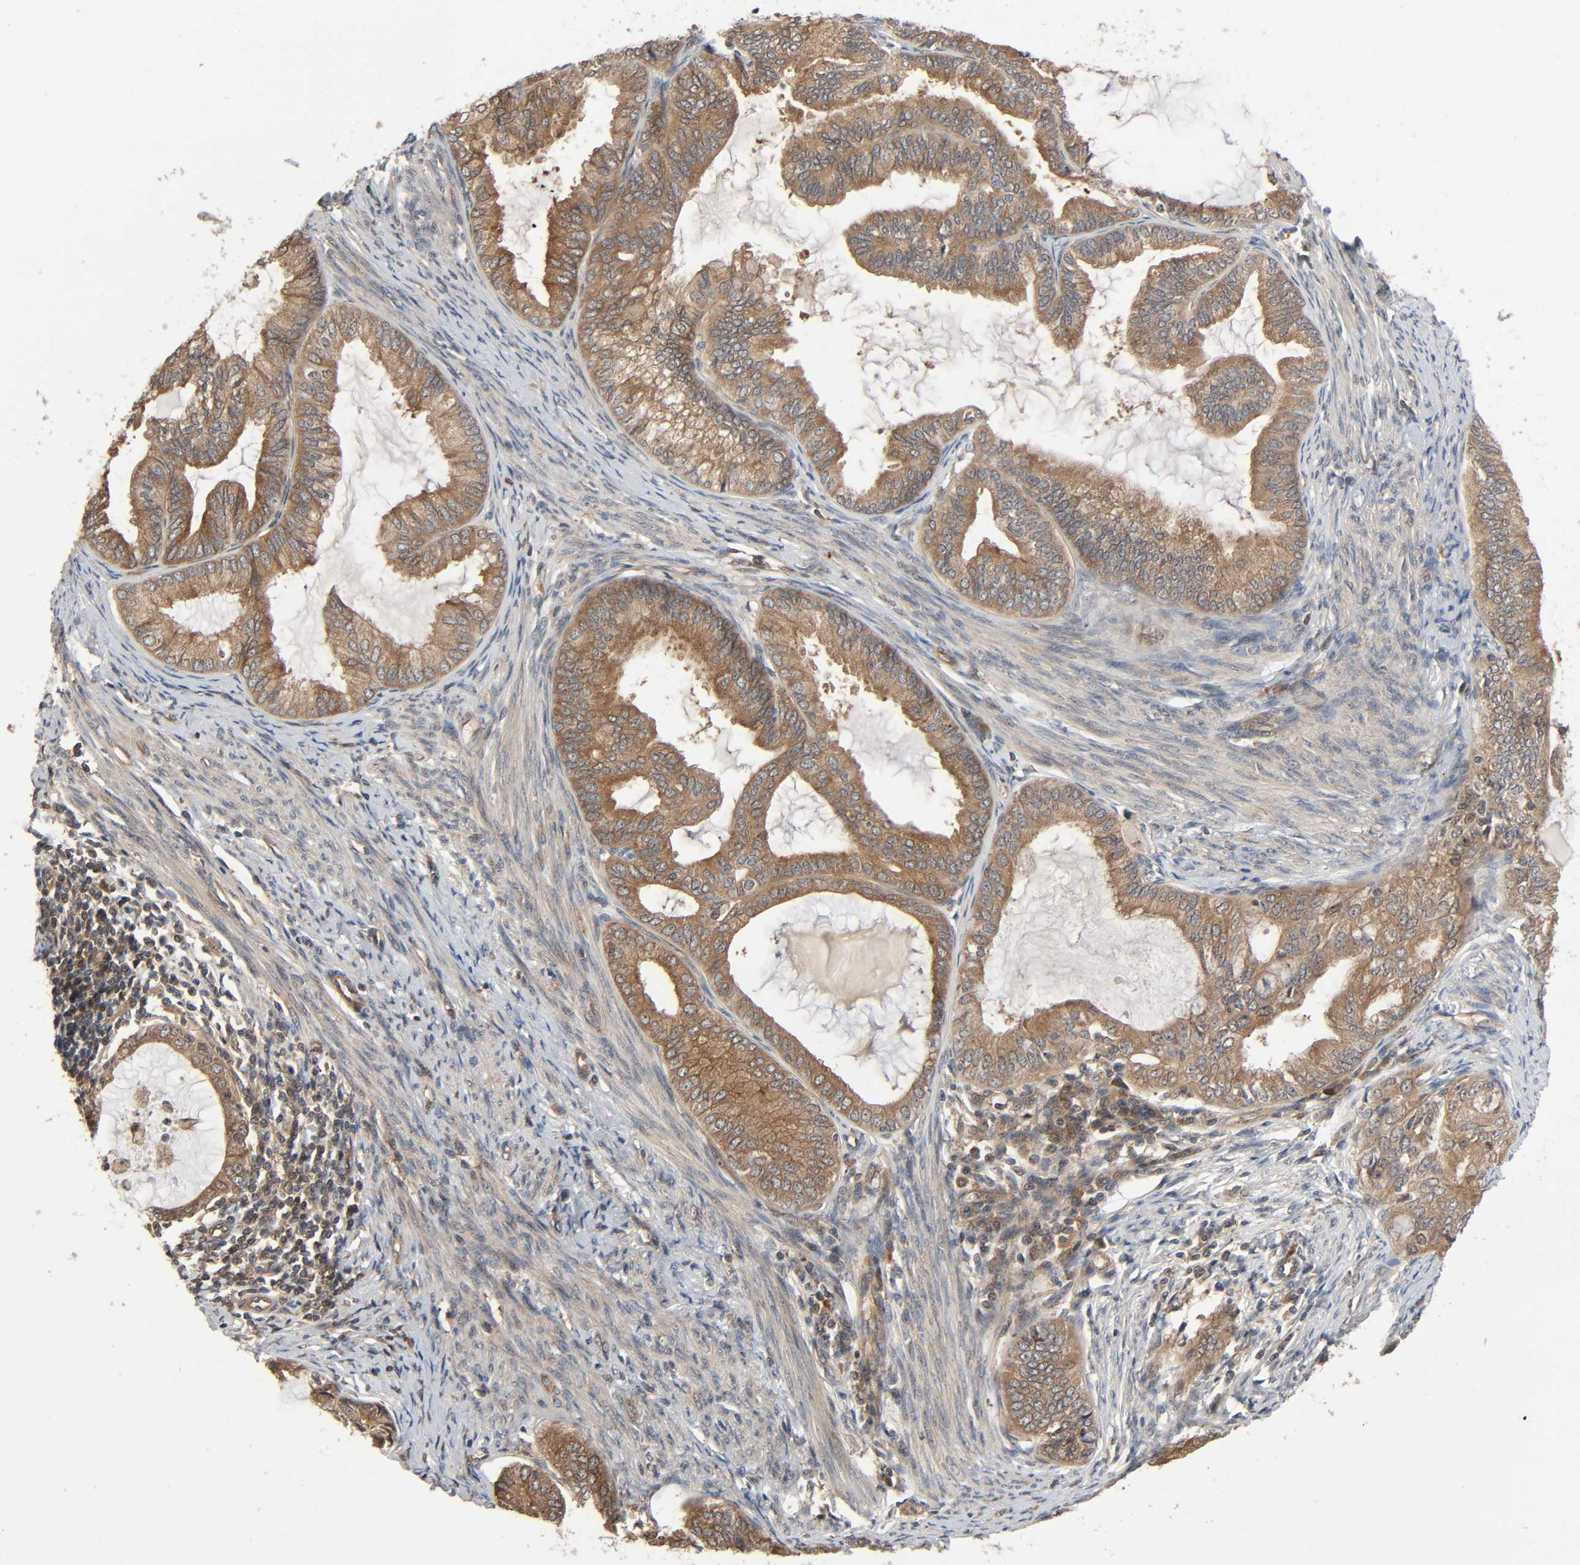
{"staining": {"intensity": "moderate", "quantity": ">75%", "location": "cytoplasmic/membranous"}, "tissue": "endometrial cancer", "cell_type": "Tumor cells", "image_type": "cancer", "snomed": [{"axis": "morphology", "description": "Adenocarcinoma, NOS"}, {"axis": "topography", "description": "Endometrium"}], "caption": "DAB immunohistochemical staining of human adenocarcinoma (endometrial) demonstrates moderate cytoplasmic/membranous protein staining in about >75% of tumor cells.", "gene": "PPP2R1B", "patient": {"sex": "female", "age": 86}}